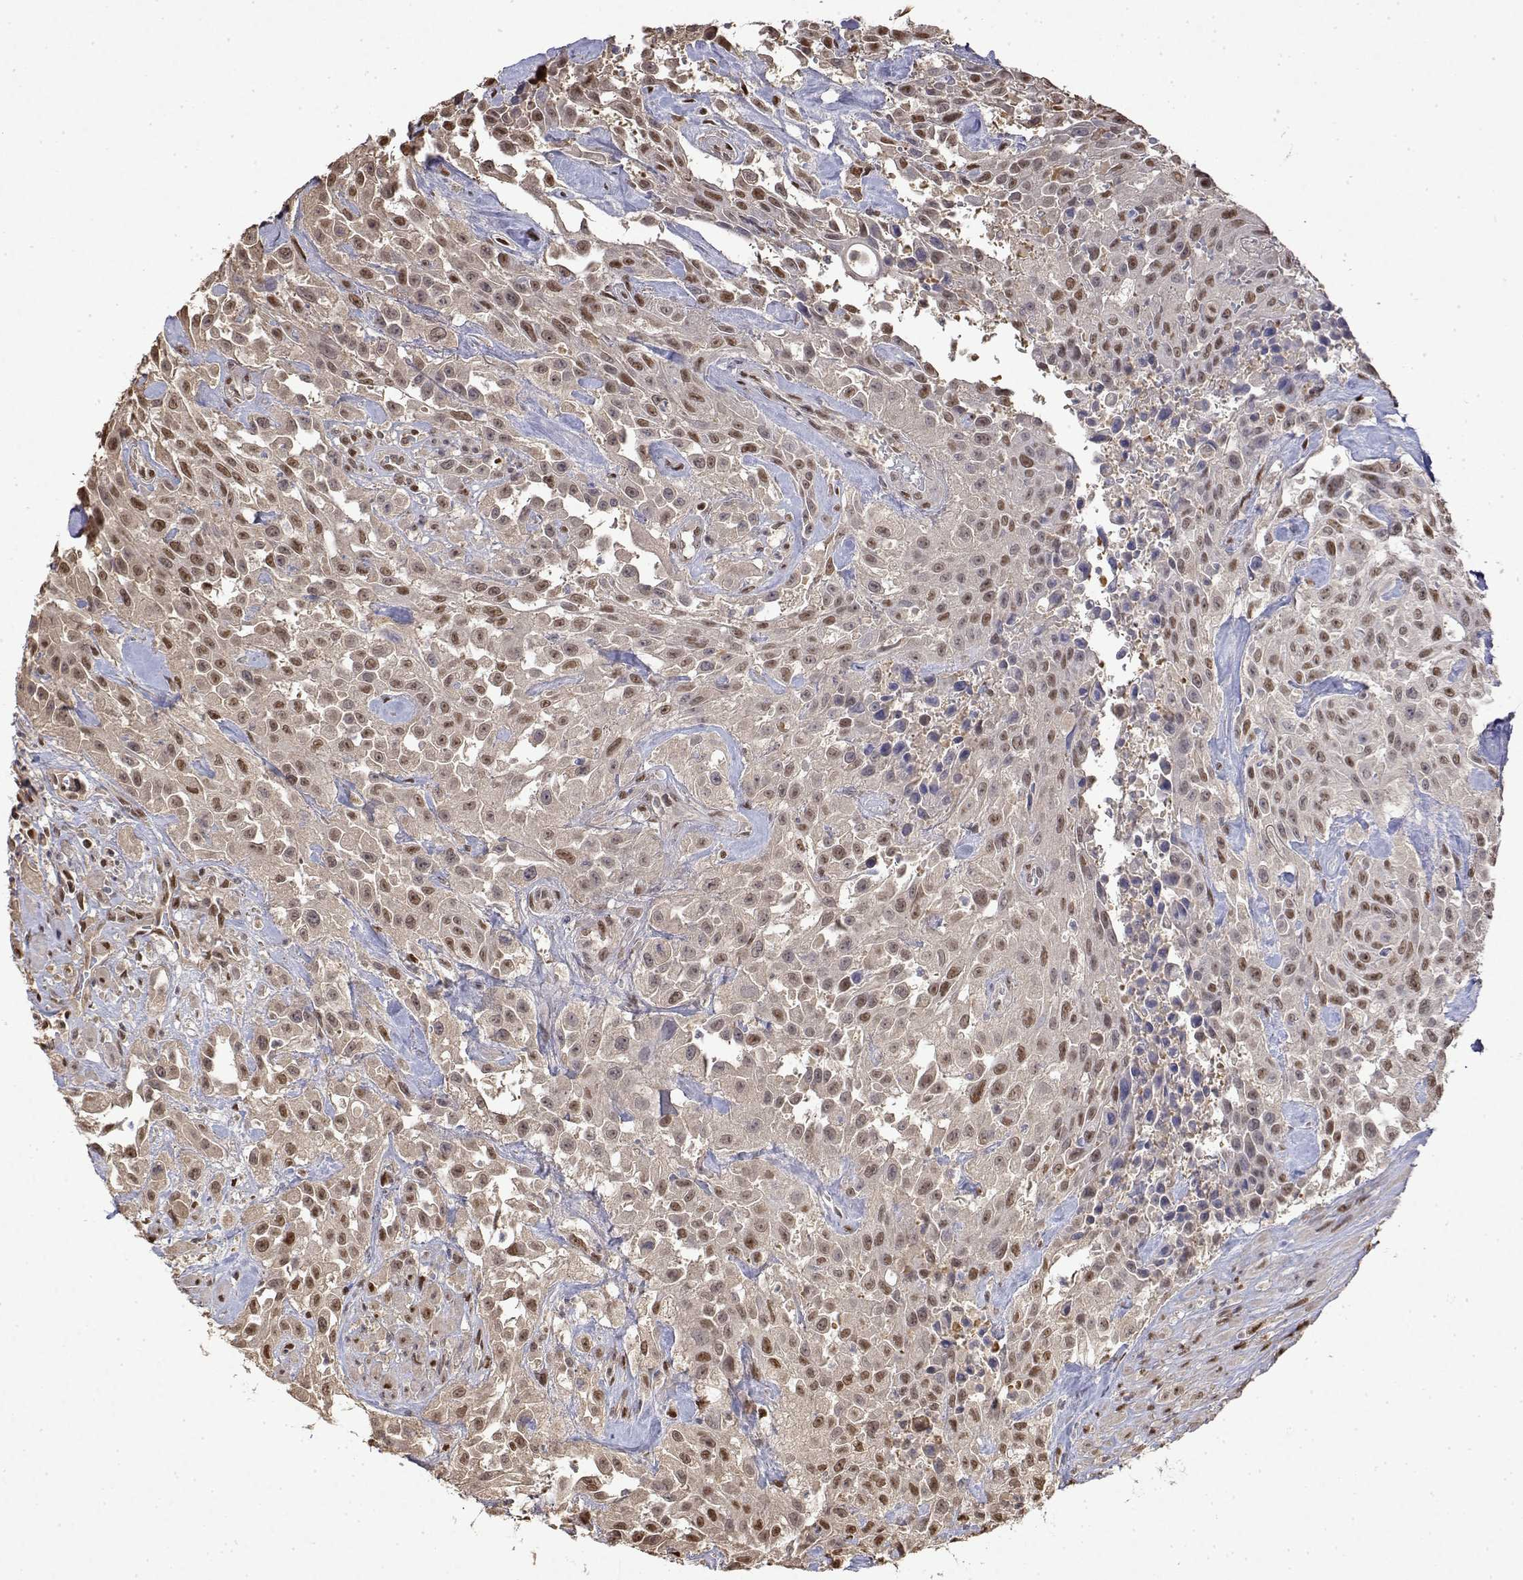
{"staining": {"intensity": "moderate", "quantity": ">75%", "location": "nuclear"}, "tissue": "urothelial cancer", "cell_type": "Tumor cells", "image_type": "cancer", "snomed": [{"axis": "morphology", "description": "Urothelial carcinoma, High grade"}, {"axis": "topography", "description": "Urinary bladder"}], "caption": "Urothelial cancer stained with a brown dye exhibits moderate nuclear positive expression in approximately >75% of tumor cells.", "gene": "TPI1", "patient": {"sex": "male", "age": 79}}